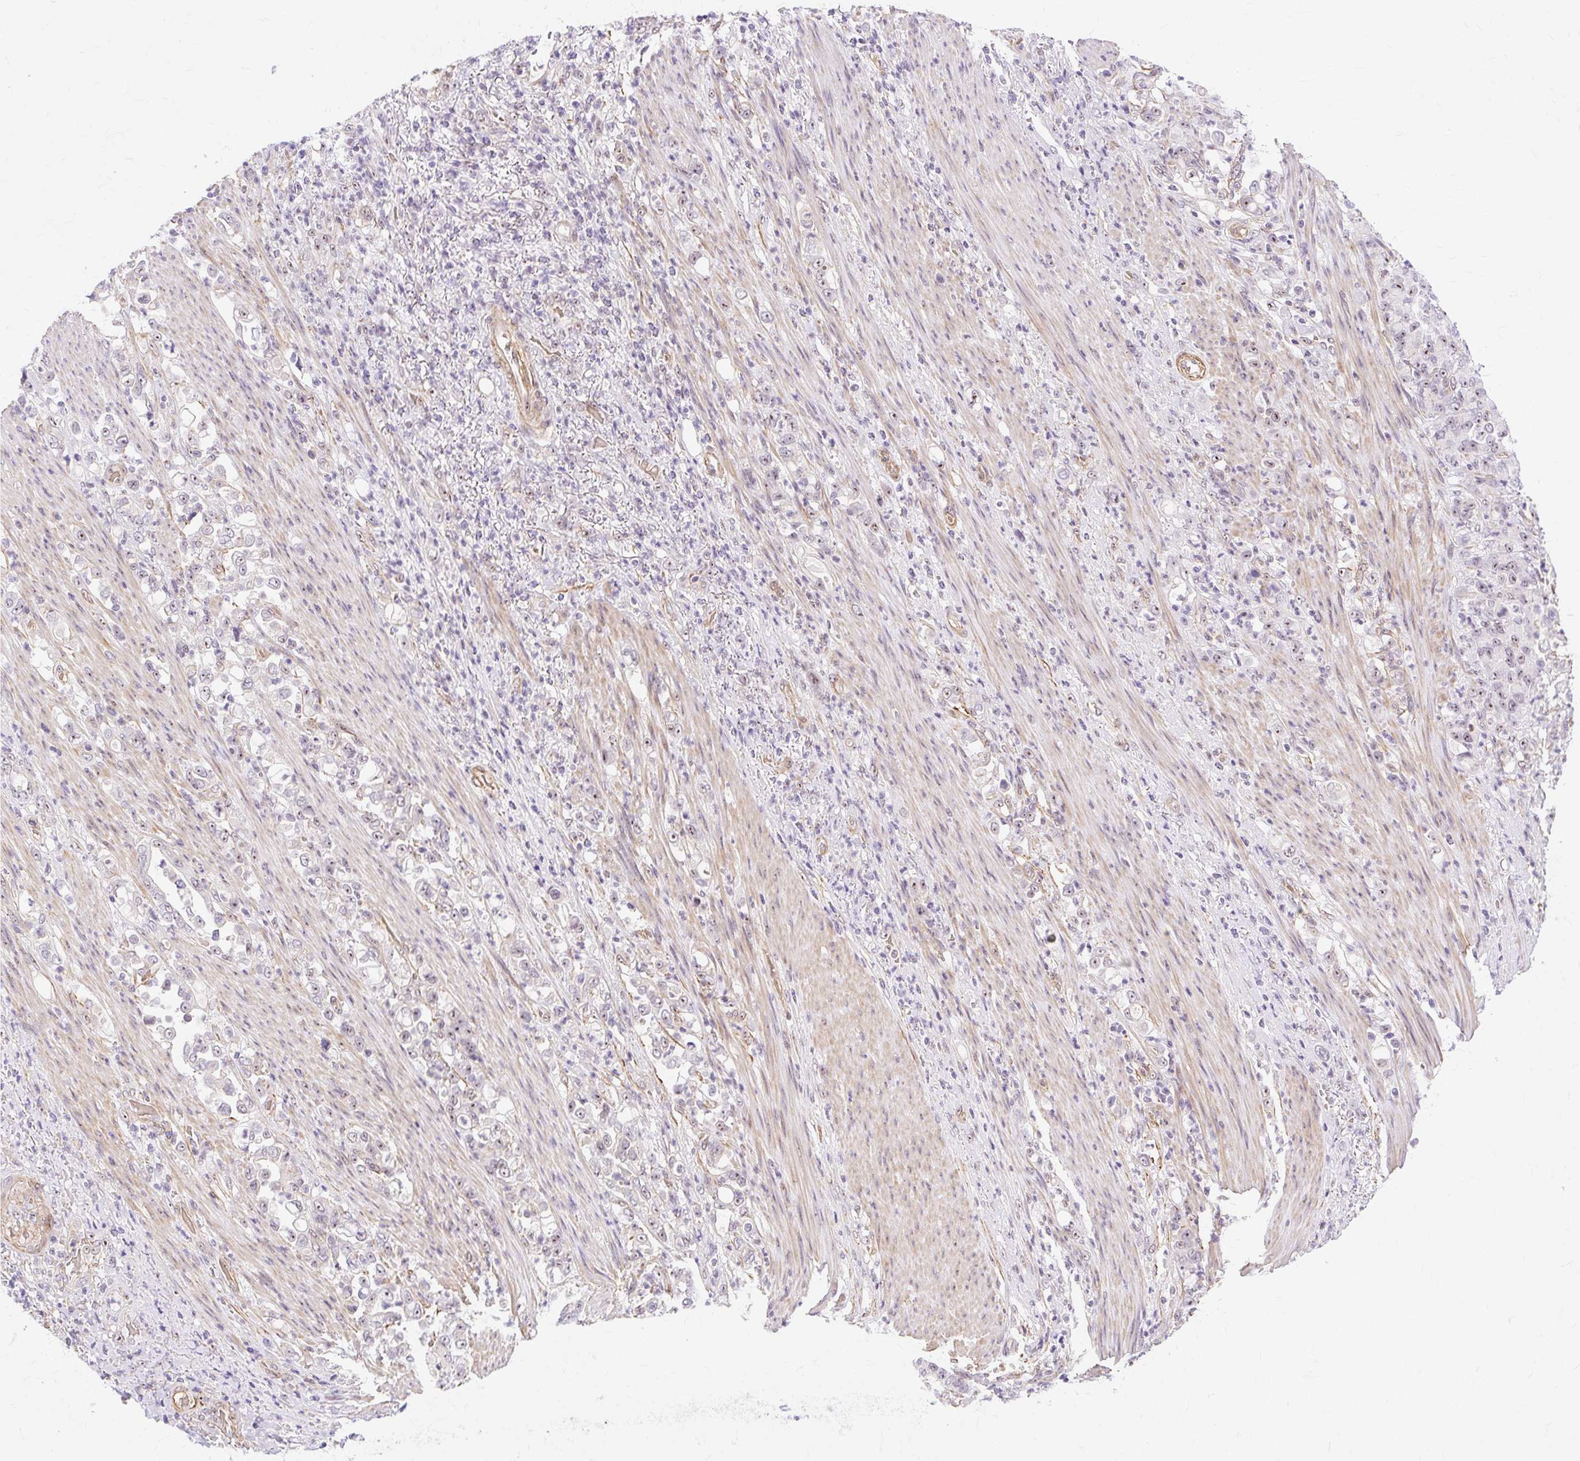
{"staining": {"intensity": "weak", "quantity": "25%-75%", "location": "nuclear"}, "tissue": "stomach cancer", "cell_type": "Tumor cells", "image_type": "cancer", "snomed": [{"axis": "morphology", "description": "Normal tissue, NOS"}, {"axis": "morphology", "description": "Adenocarcinoma, NOS"}, {"axis": "topography", "description": "Stomach"}], "caption": "A photomicrograph showing weak nuclear staining in approximately 25%-75% of tumor cells in stomach cancer, as visualized by brown immunohistochemical staining.", "gene": "OBP2A", "patient": {"sex": "female", "age": 79}}